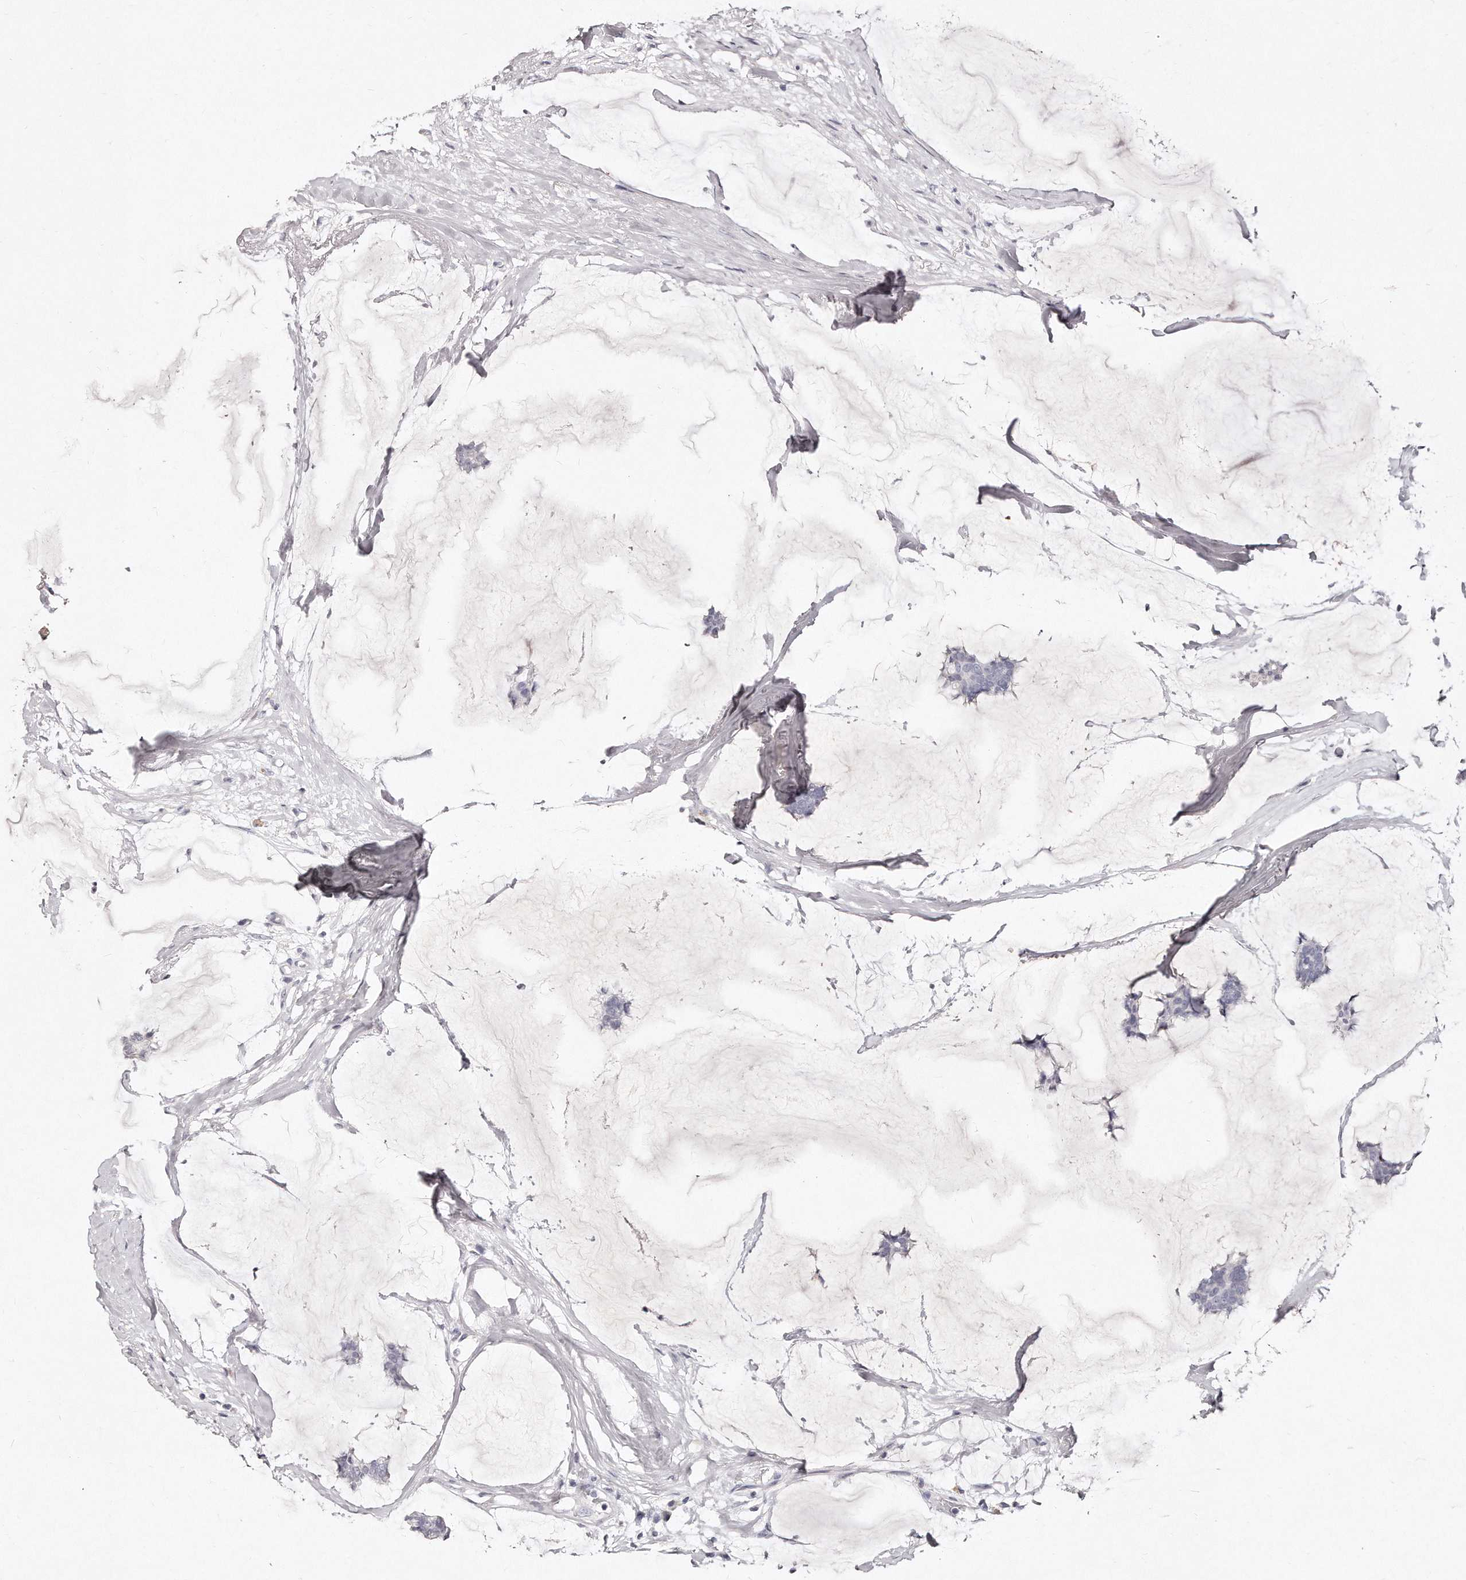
{"staining": {"intensity": "negative", "quantity": "none", "location": "none"}, "tissue": "breast cancer", "cell_type": "Tumor cells", "image_type": "cancer", "snomed": [{"axis": "morphology", "description": "Duct carcinoma"}, {"axis": "topography", "description": "Breast"}], "caption": "Tumor cells show no significant positivity in breast cancer (infiltrating ductal carcinoma).", "gene": "GDA", "patient": {"sex": "female", "age": 93}}